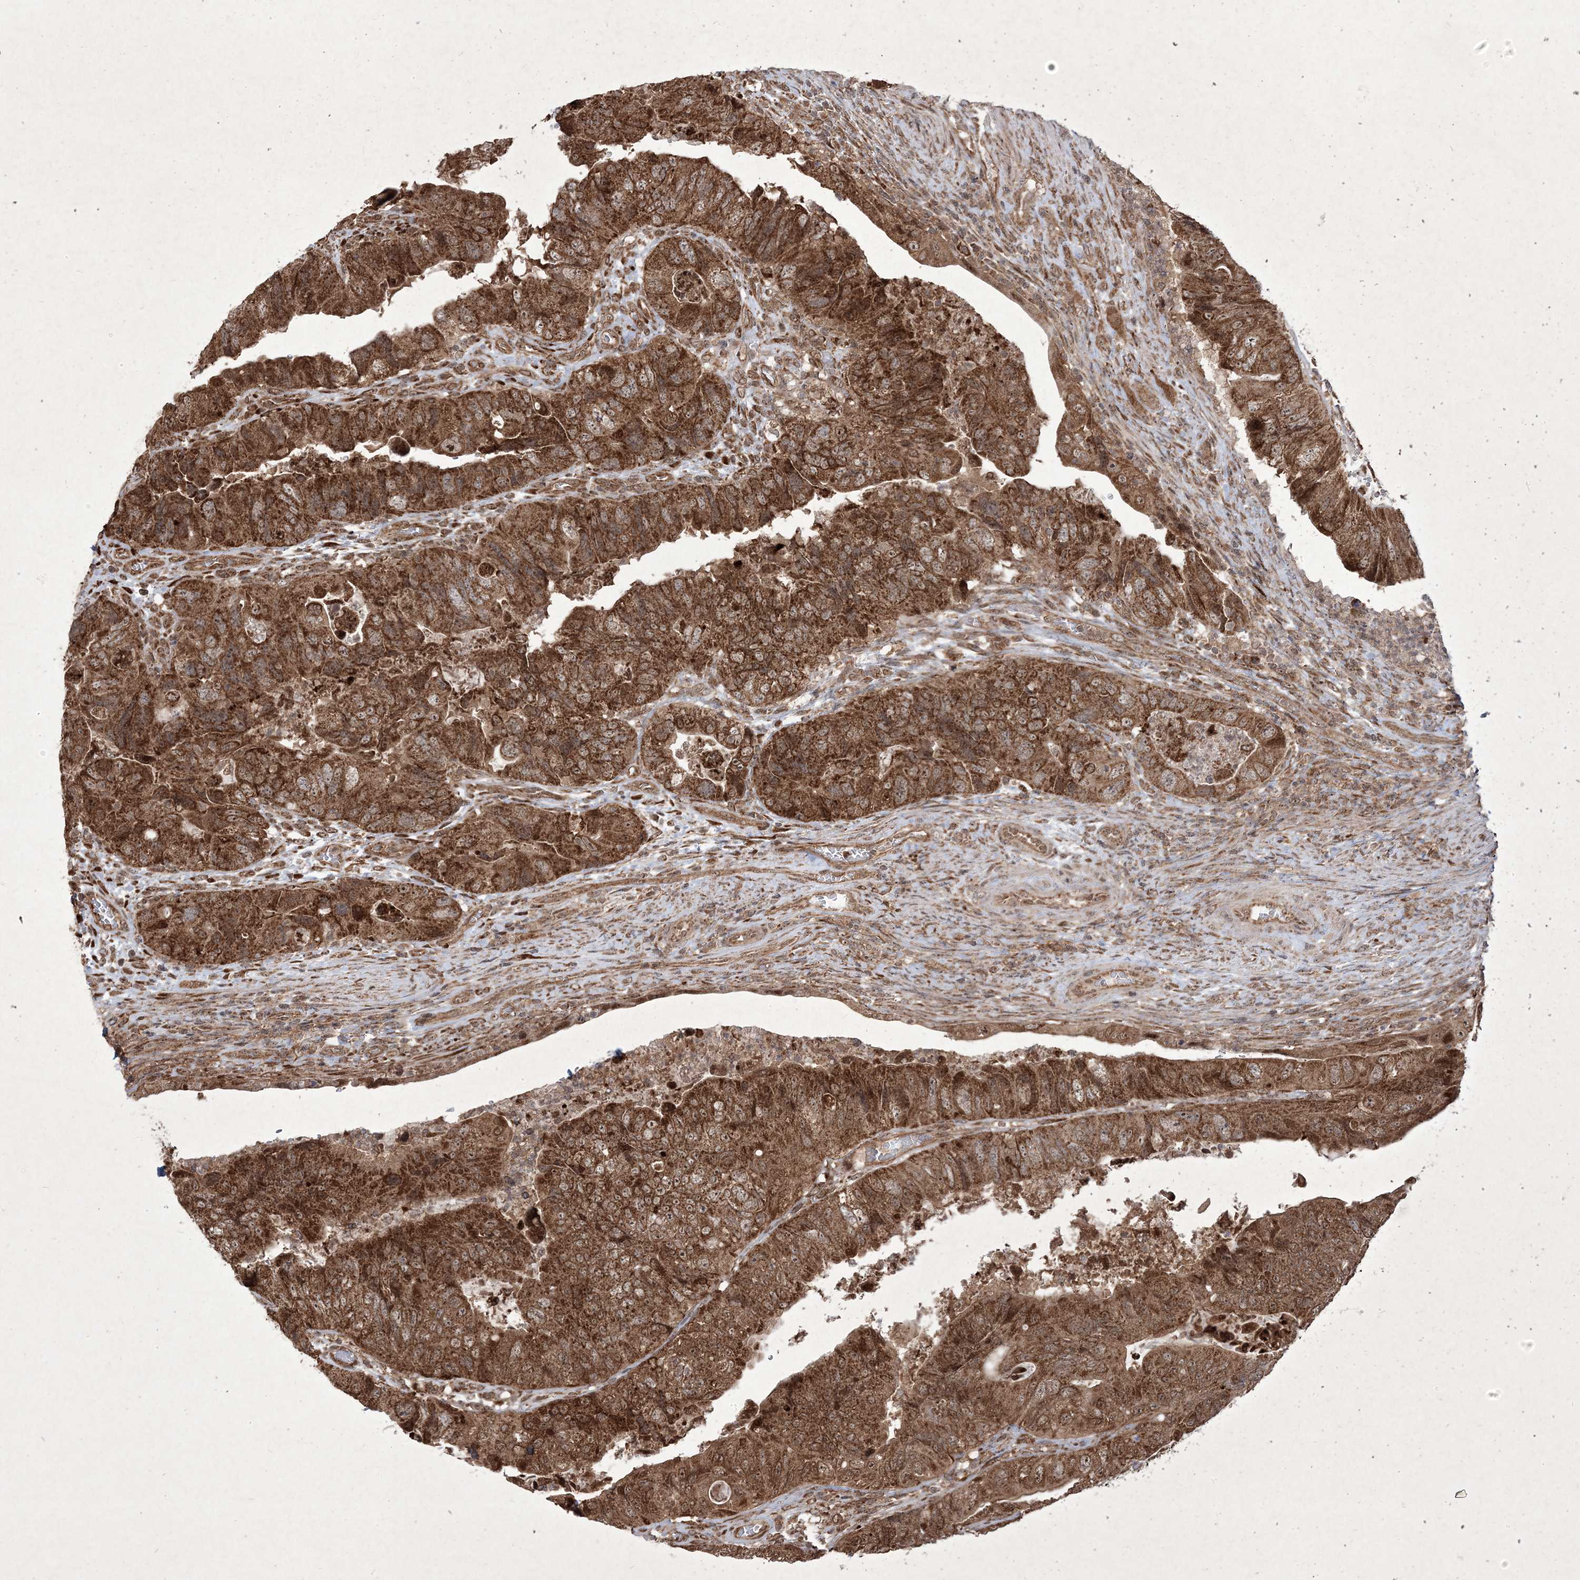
{"staining": {"intensity": "strong", "quantity": ">75%", "location": "cytoplasmic/membranous,nuclear"}, "tissue": "colorectal cancer", "cell_type": "Tumor cells", "image_type": "cancer", "snomed": [{"axis": "morphology", "description": "Adenocarcinoma, NOS"}, {"axis": "topography", "description": "Rectum"}], "caption": "Tumor cells display high levels of strong cytoplasmic/membranous and nuclear staining in approximately >75% of cells in colorectal cancer (adenocarcinoma).", "gene": "PLEKHM2", "patient": {"sex": "male", "age": 63}}